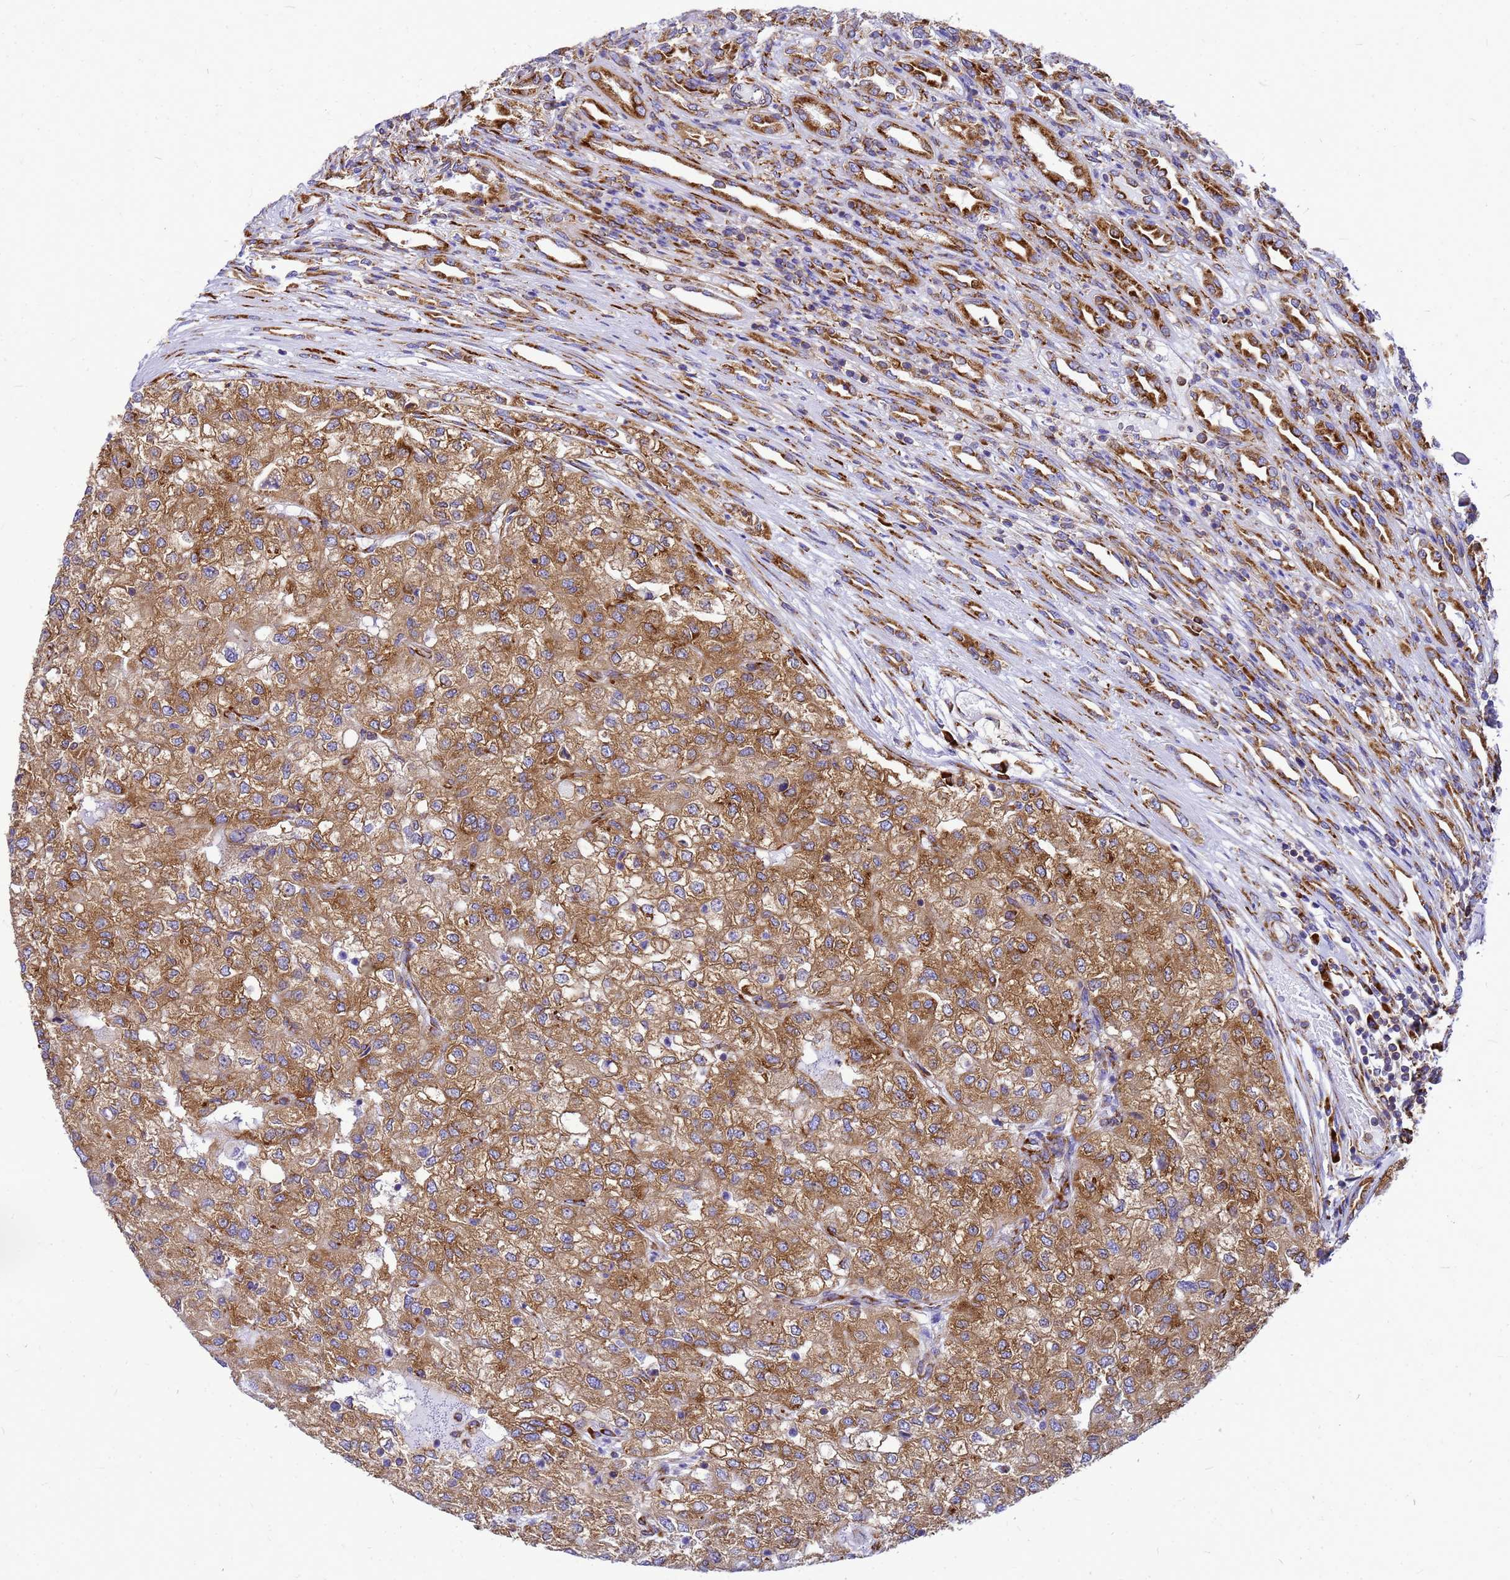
{"staining": {"intensity": "moderate", "quantity": ">75%", "location": "cytoplasmic/membranous"}, "tissue": "renal cancer", "cell_type": "Tumor cells", "image_type": "cancer", "snomed": [{"axis": "morphology", "description": "Adenocarcinoma, NOS"}, {"axis": "topography", "description": "Kidney"}], "caption": "Protein staining shows moderate cytoplasmic/membranous positivity in approximately >75% of tumor cells in renal cancer.", "gene": "EEF1D", "patient": {"sex": "female", "age": 54}}